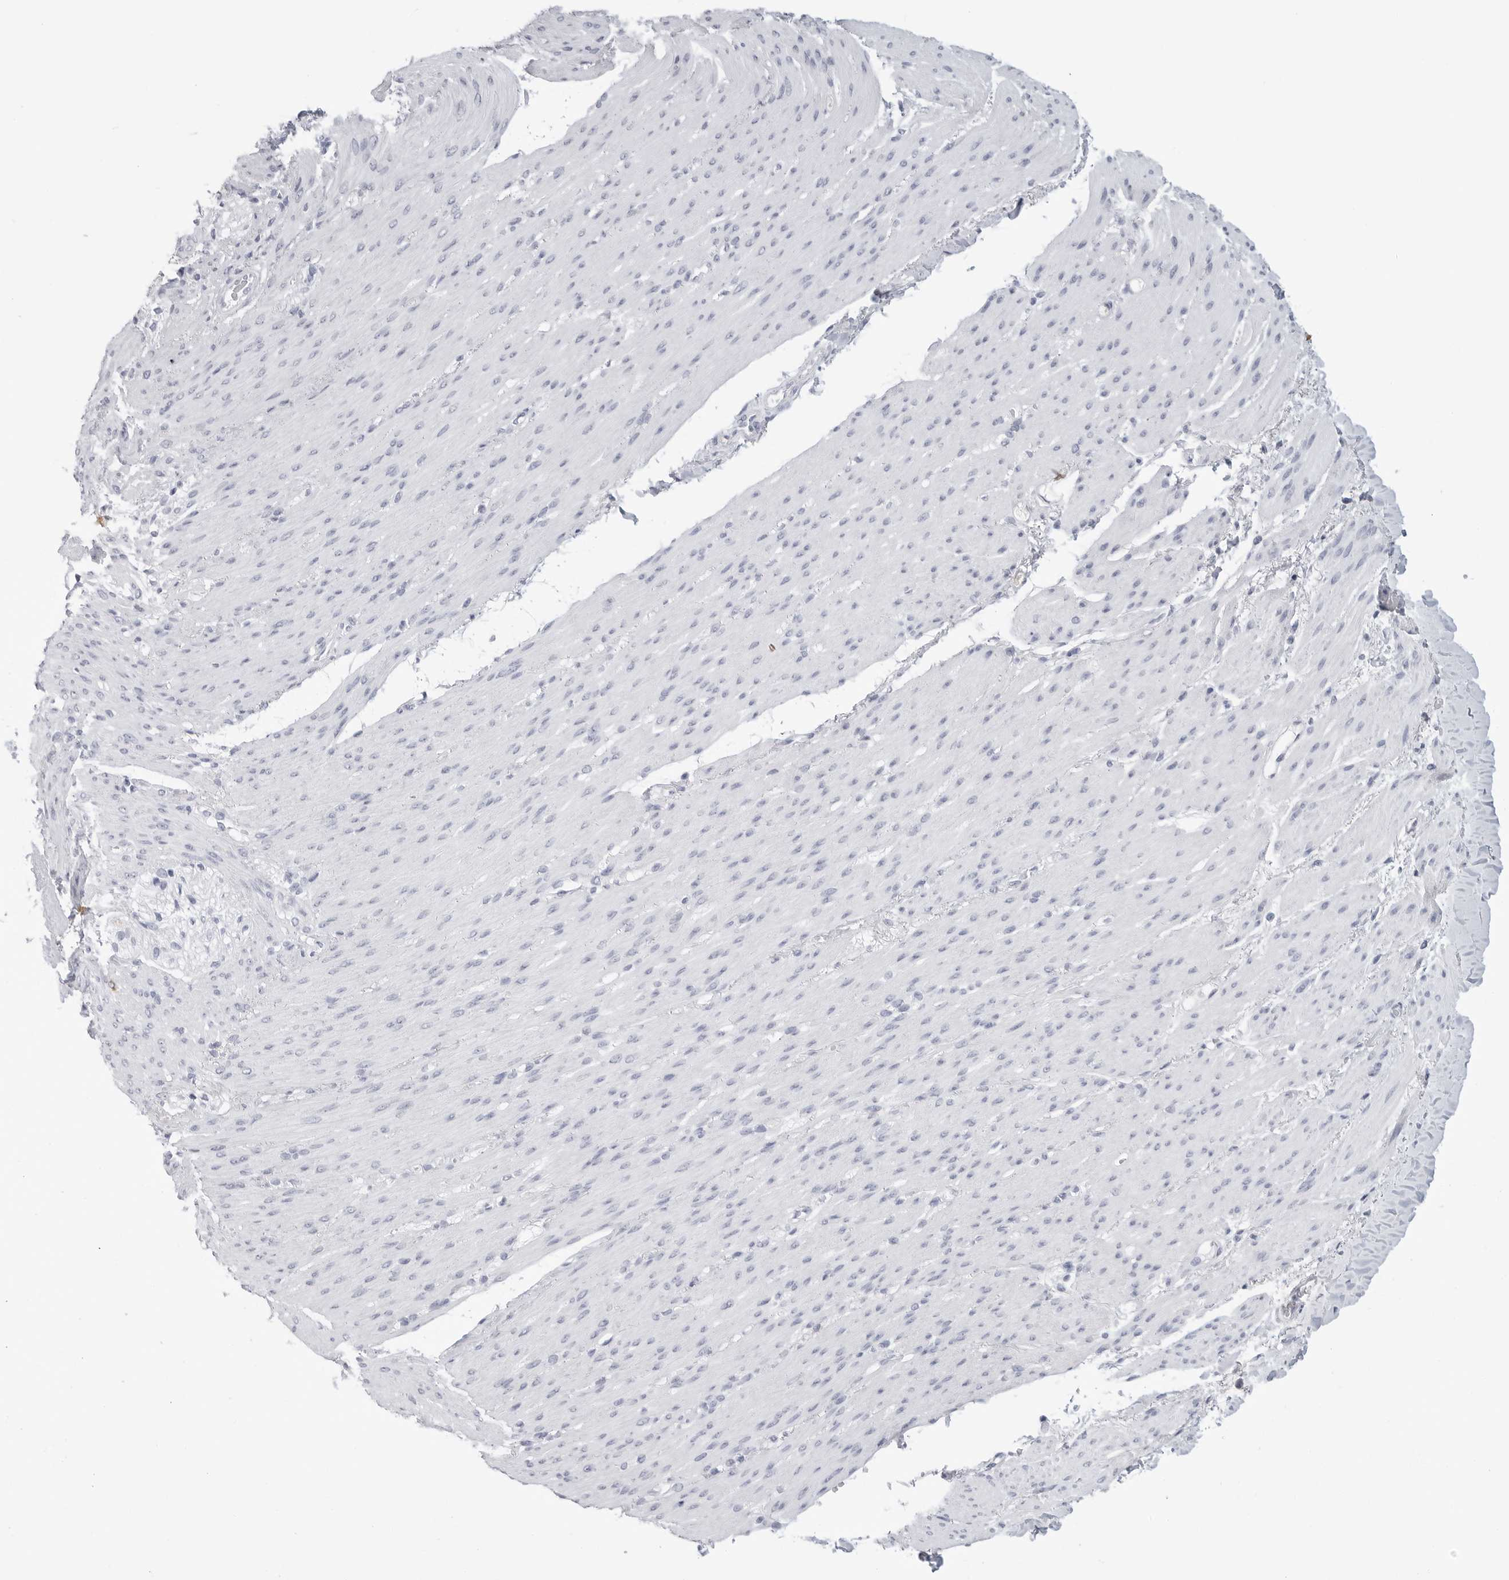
{"staining": {"intensity": "negative", "quantity": "none", "location": "none"}, "tissue": "smooth muscle", "cell_type": "Smooth muscle cells", "image_type": "normal", "snomed": [{"axis": "morphology", "description": "Normal tissue, NOS"}, {"axis": "topography", "description": "Colon"}, {"axis": "topography", "description": "Peripheral nerve tissue"}], "caption": "Immunohistochemical staining of unremarkable smooth muscle reveals no significant expression in smooth muscle cells. (DAB (3,3'-diaminobenzidine) immunohistochemistry visualized using brightfield microscopy, high magnification).", "gene": "AMPD1", "patient": {"sex": "female", "age": 61}}